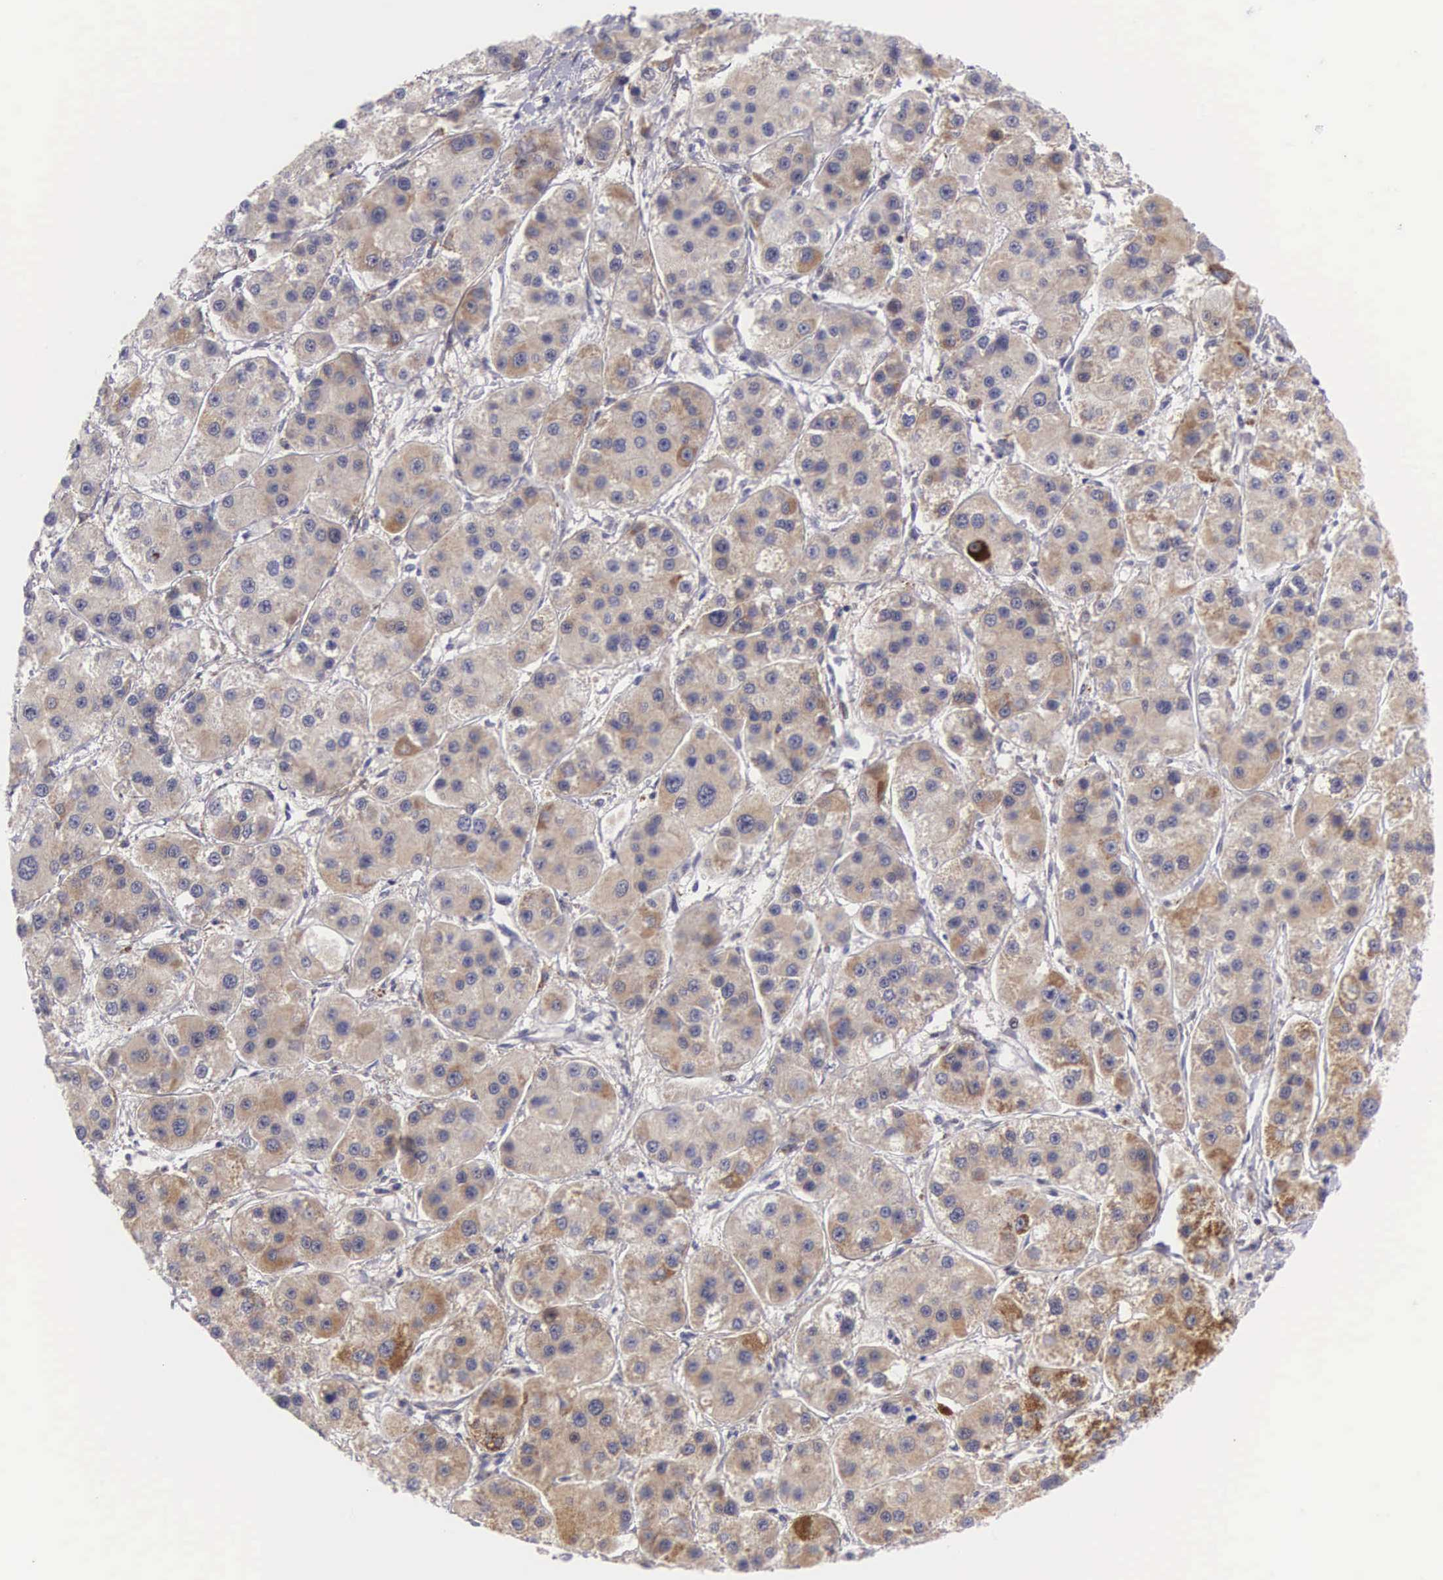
{"staining": {"intensity": "weak", "quantity": "25%-75%", "location": "cytoplasmic/membranous"}, "tissue": "liver cancer", "cell_type": "Tumor cells", "image_type": "cancer", "snomed": [{"axis": "morphology", "description": "Carcinoma, Hepatocellular, NOS"}, {"axis": "topography", "description": "Liver"}], "caption": "Liver hepatocellular carcinoma tissue exhibits weak cytoplasmic/membranous expression in approximately 25%-75% of tumor cells The protein of interest is stained brown, and the nuclei are stained in blue (DAB (3,3'-diaminobenzidine) IHC with brightfield microscopy, high magnification).", "gene": "EMID1", "patient": {"sex": "female", "age": 85}}